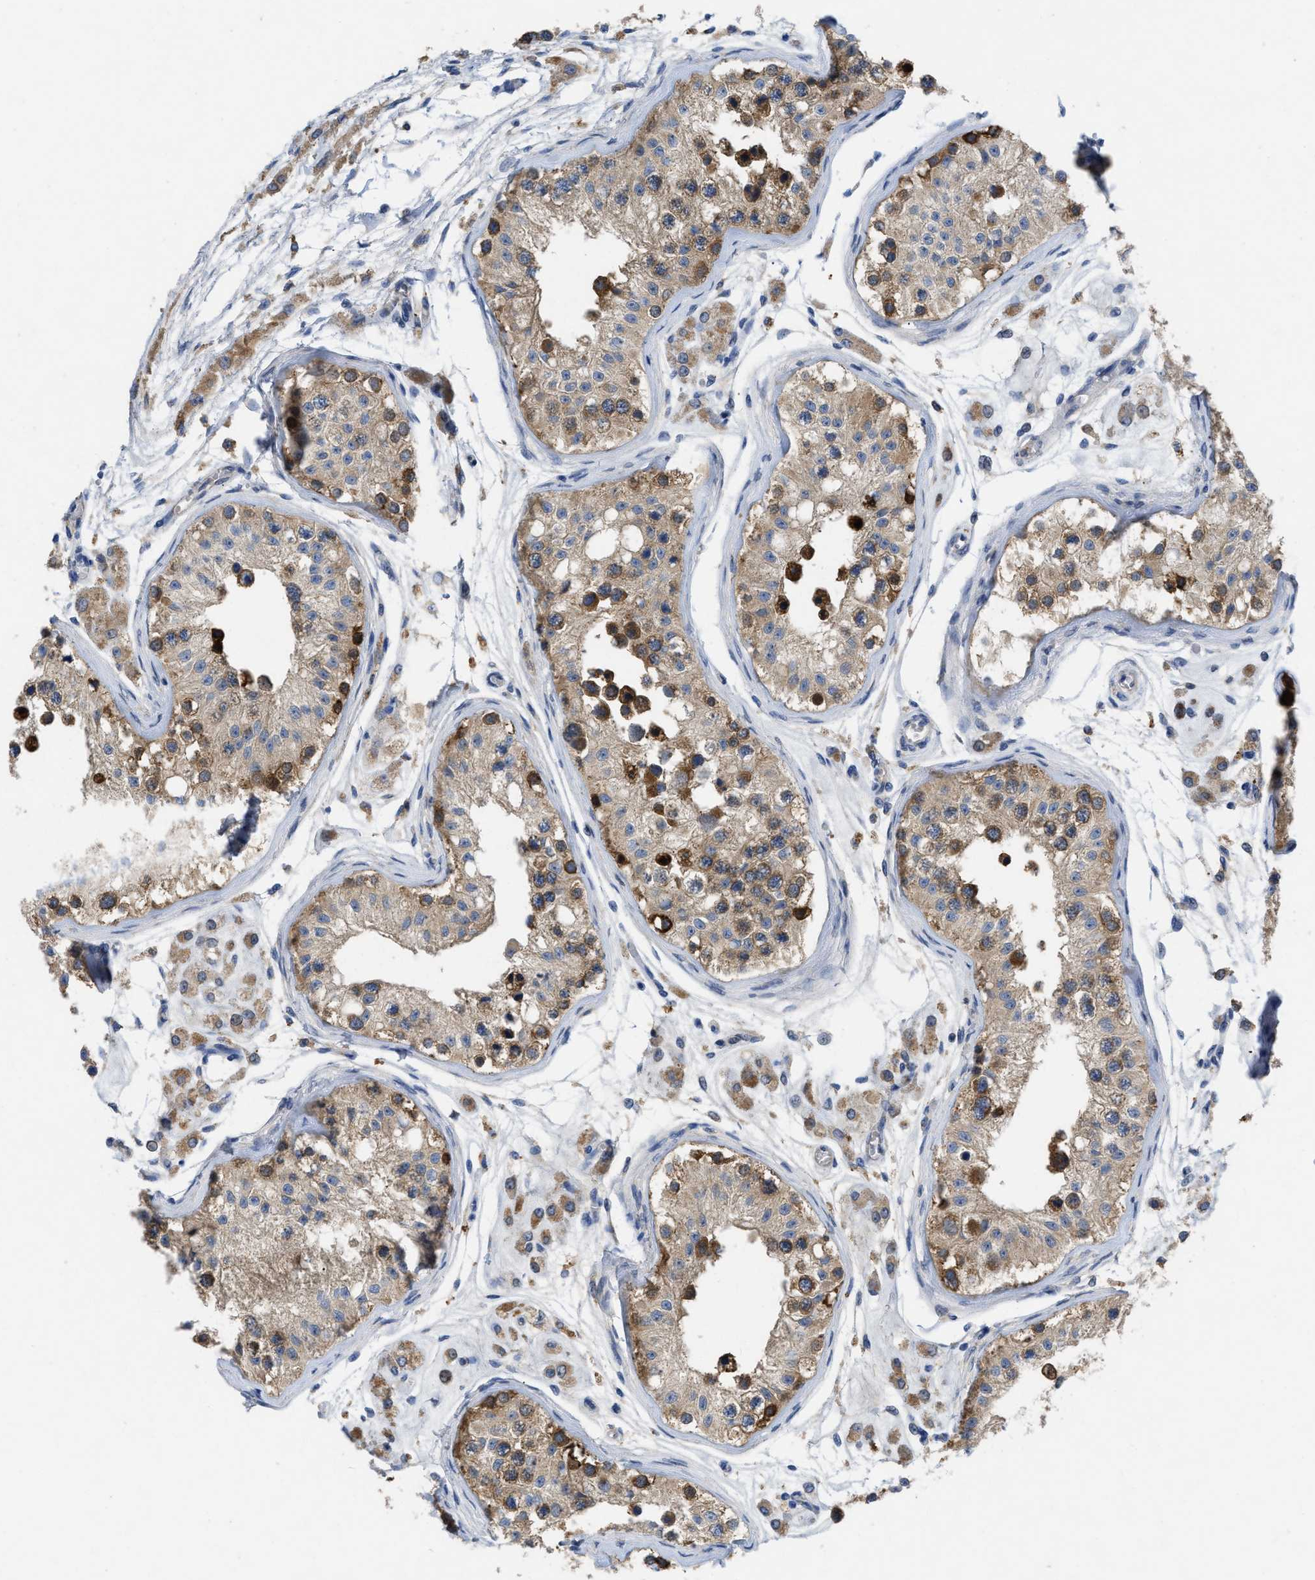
{"staining": {"intensity": "strong", "quantity": "25%-75%", "location": "cytoplasmic/membranous"}, "tissue": "testis", "cell_type": "Cells in seminiferous ducts", "image_type": "normal", "snomed": [{"axis": "morphology", "description": "Normal tissue, NOS"}, {"axis": "morphology", "description": "Adenocarcinoma, metastatic, NOS"}, {"axis": "topography", "description": "Testis"}], "caption": "This image demonstrates immunohistochemistry (IHC) staining of benign human testis, with high strong cytoplasmic/membranous positivity in about 25%-75% of cells in seminiferous ducts.", "gene": "TMEM131", "patient": {"sex": "male", "age": 26}}